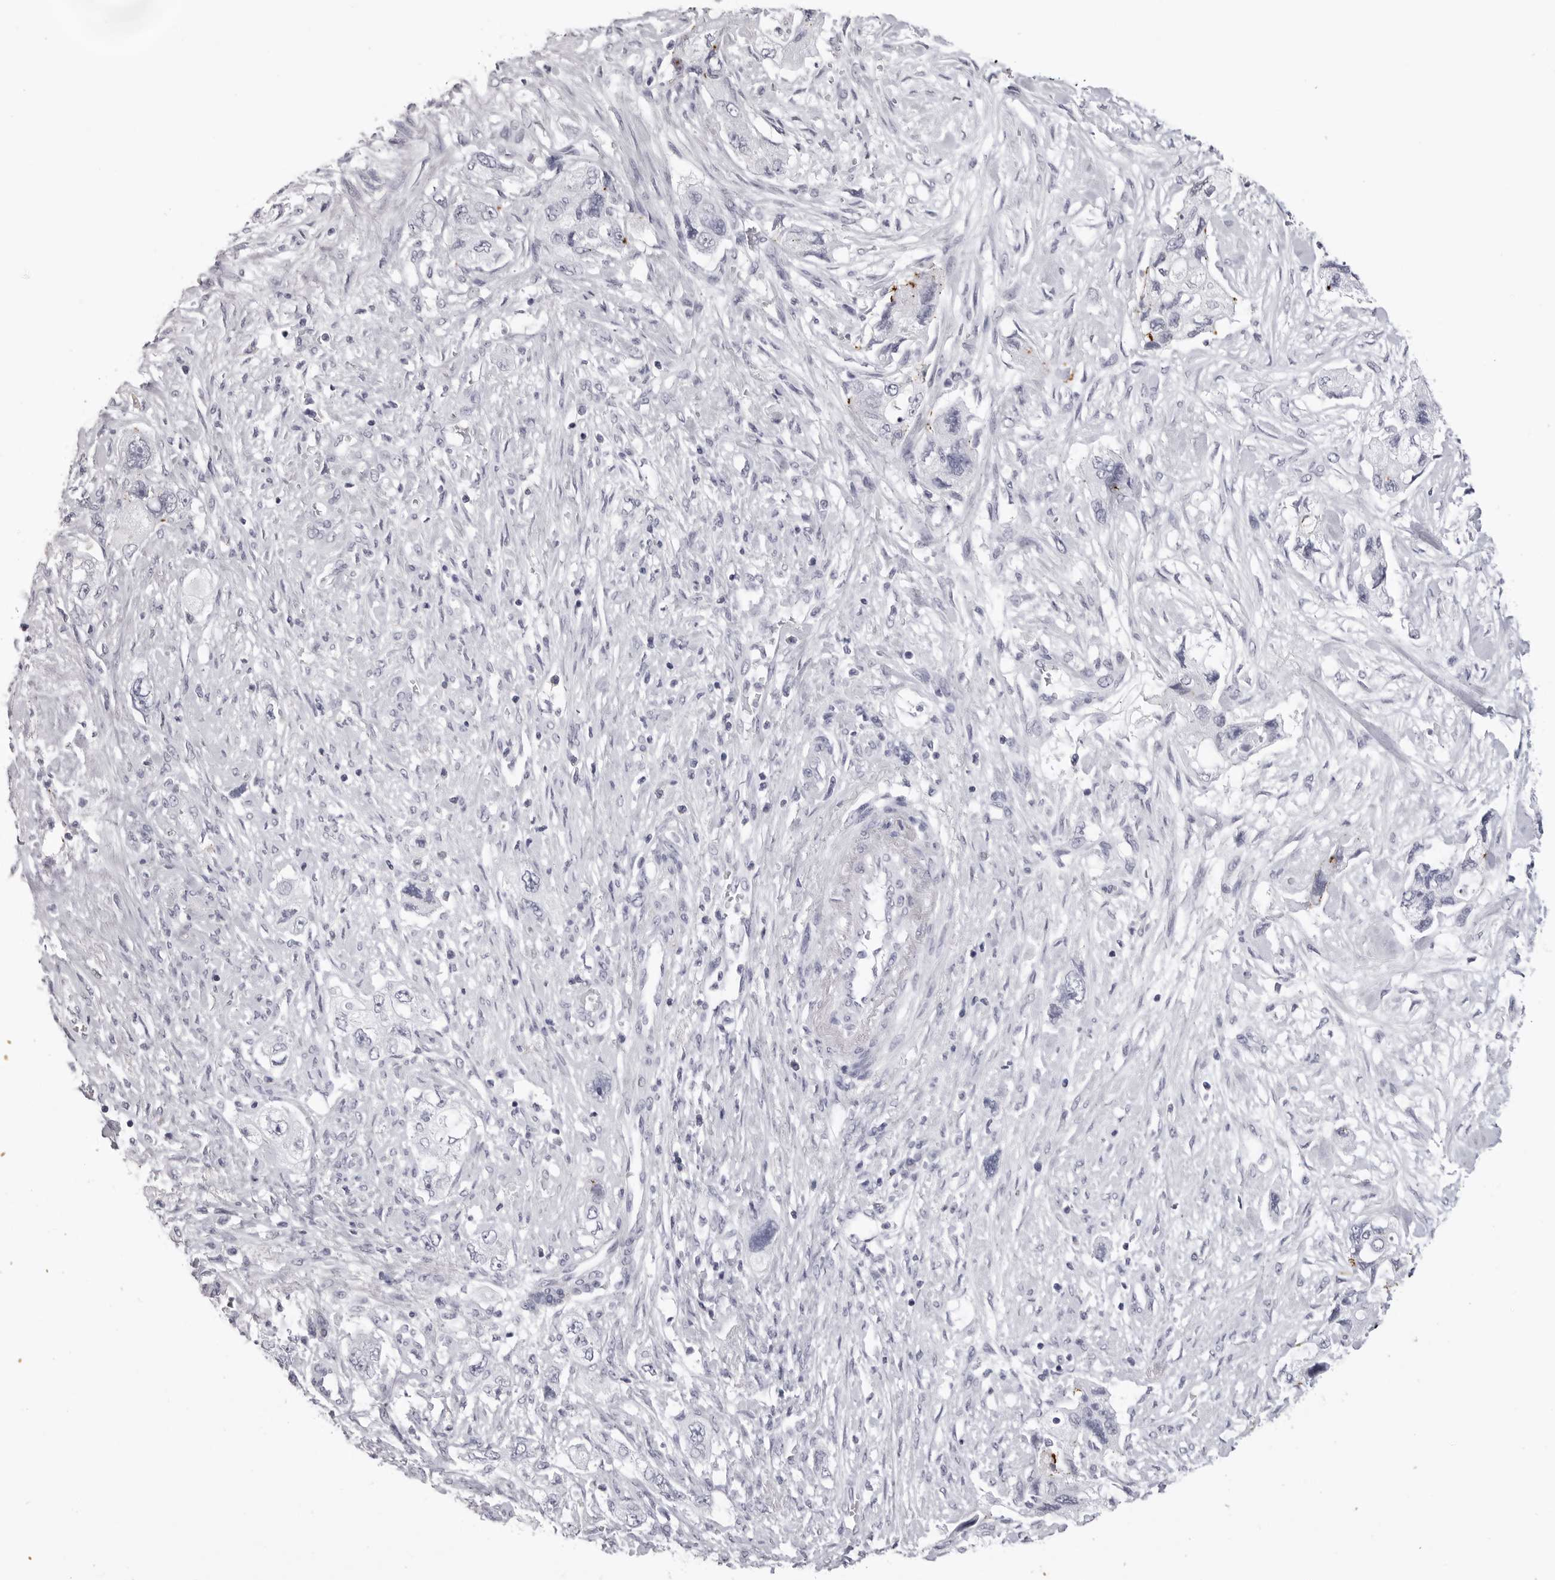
{"staining": {"intensity": "negative", "quantity": "none", "location": "none"}, "tissue": "pancreatic cancer", "cell_type": "Tumor cells", "image_type": "cancer", "snomed": [{"axis": "morphology", "description": "Adenocarcinoma, NOS"}, {"axis": "topography", "description": "Pancreas"}], "caption": "Human pancreatic cancer stained for a protein using immunohistochemistry (IHC) reveals no staining in tumor cells.", "gene": "LGALS4", "patient": {"sex": "female", "age": 73}}